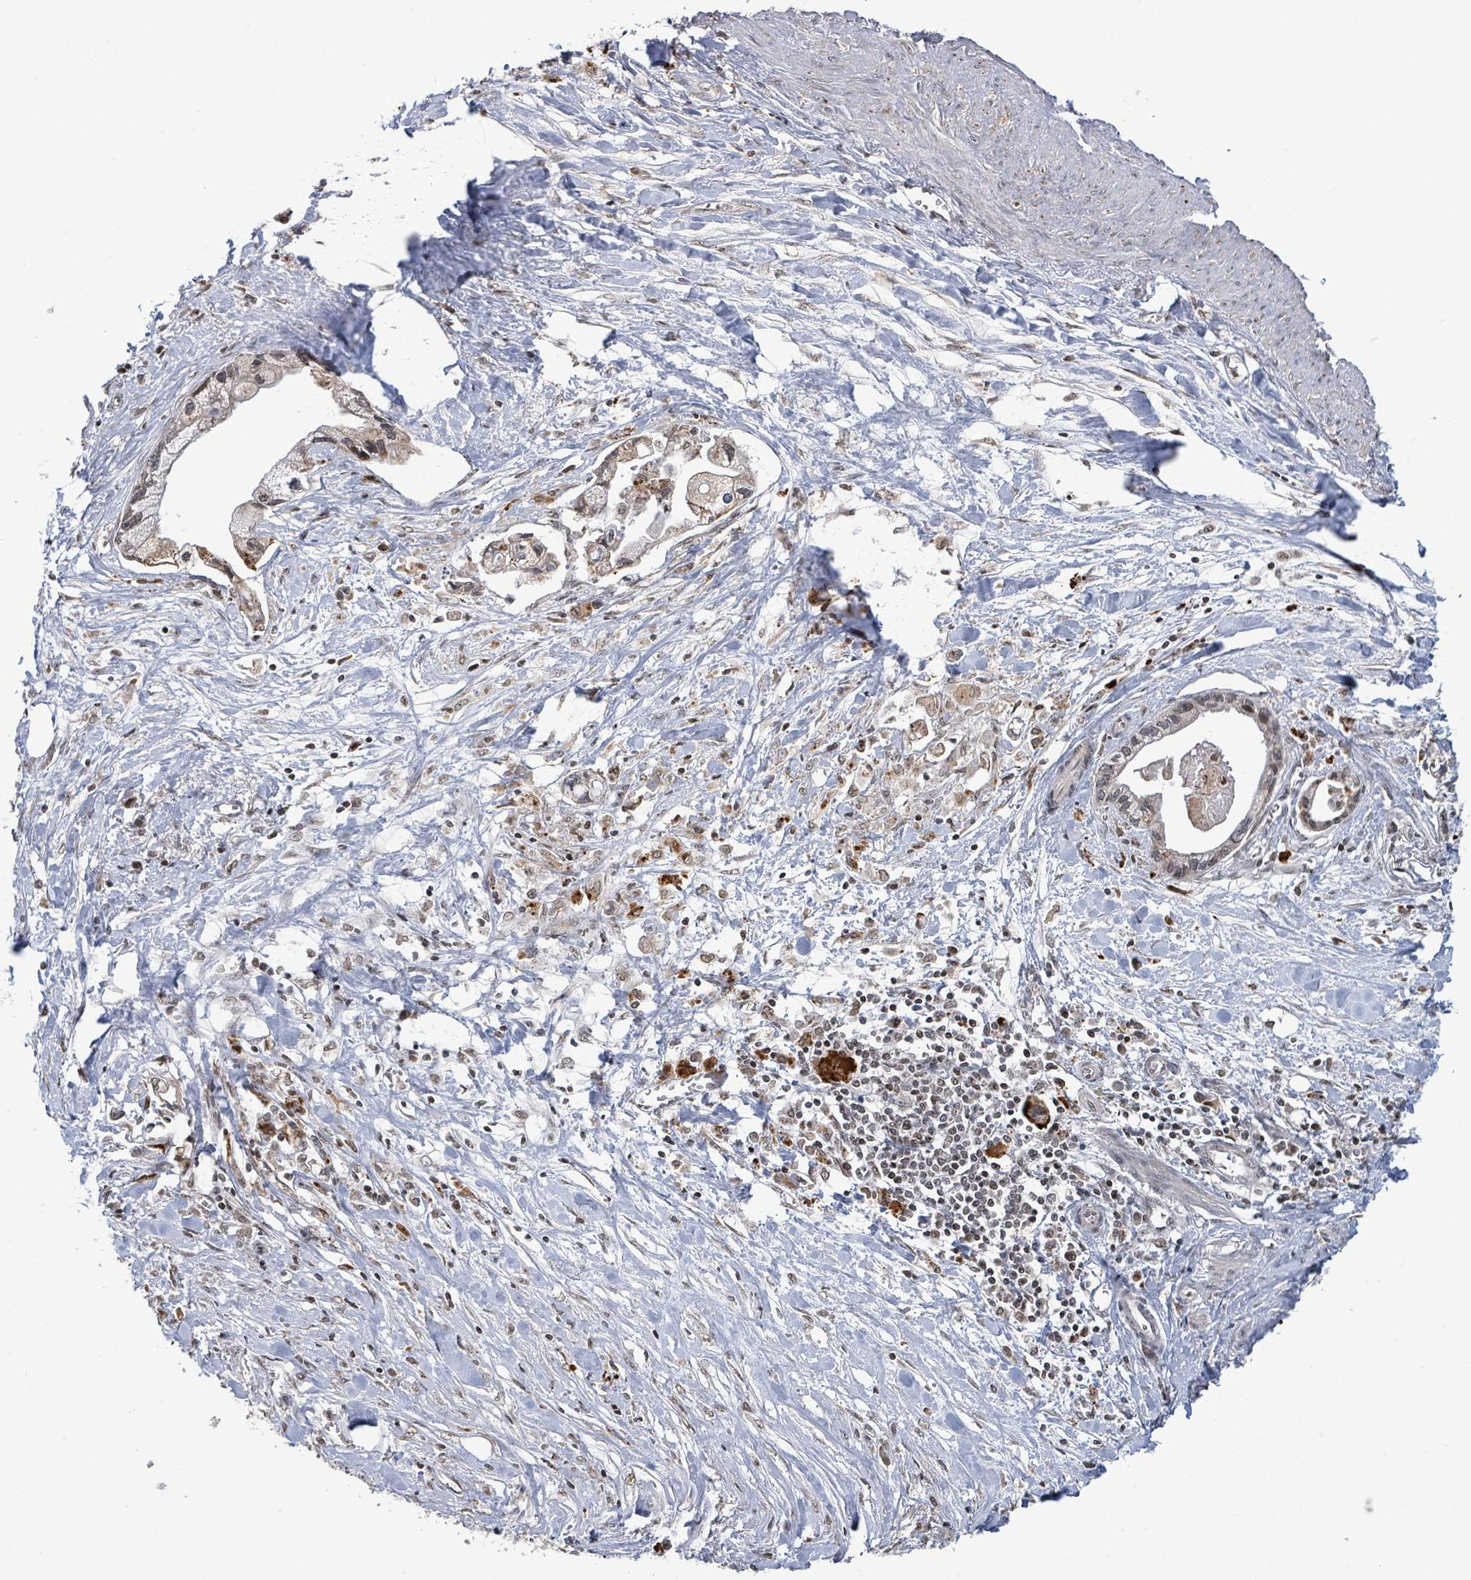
{"staining": {"intensity": "moderate", "quantity": "25%-75%", "location": "cytoplasmic/membranous,nuclear"}, "tissue": "pancreatic cancer", "cell_type": "Tumor cells", "image_type": "cancer", "snomed": [{"axis": "morphology", "description": "Adenocarcinoma, NOS"}, {"axis": "topography", "description": "Pancreas"}], "caption": "Pancreatic cancer stained for a protein (brown) displays moderate cytoplasmic/membranous and nuclear positive expression in approximately 25%-75% of tumor cells.", "gene": "SBF2", "patient": {"sex": "male", "age": 61}}